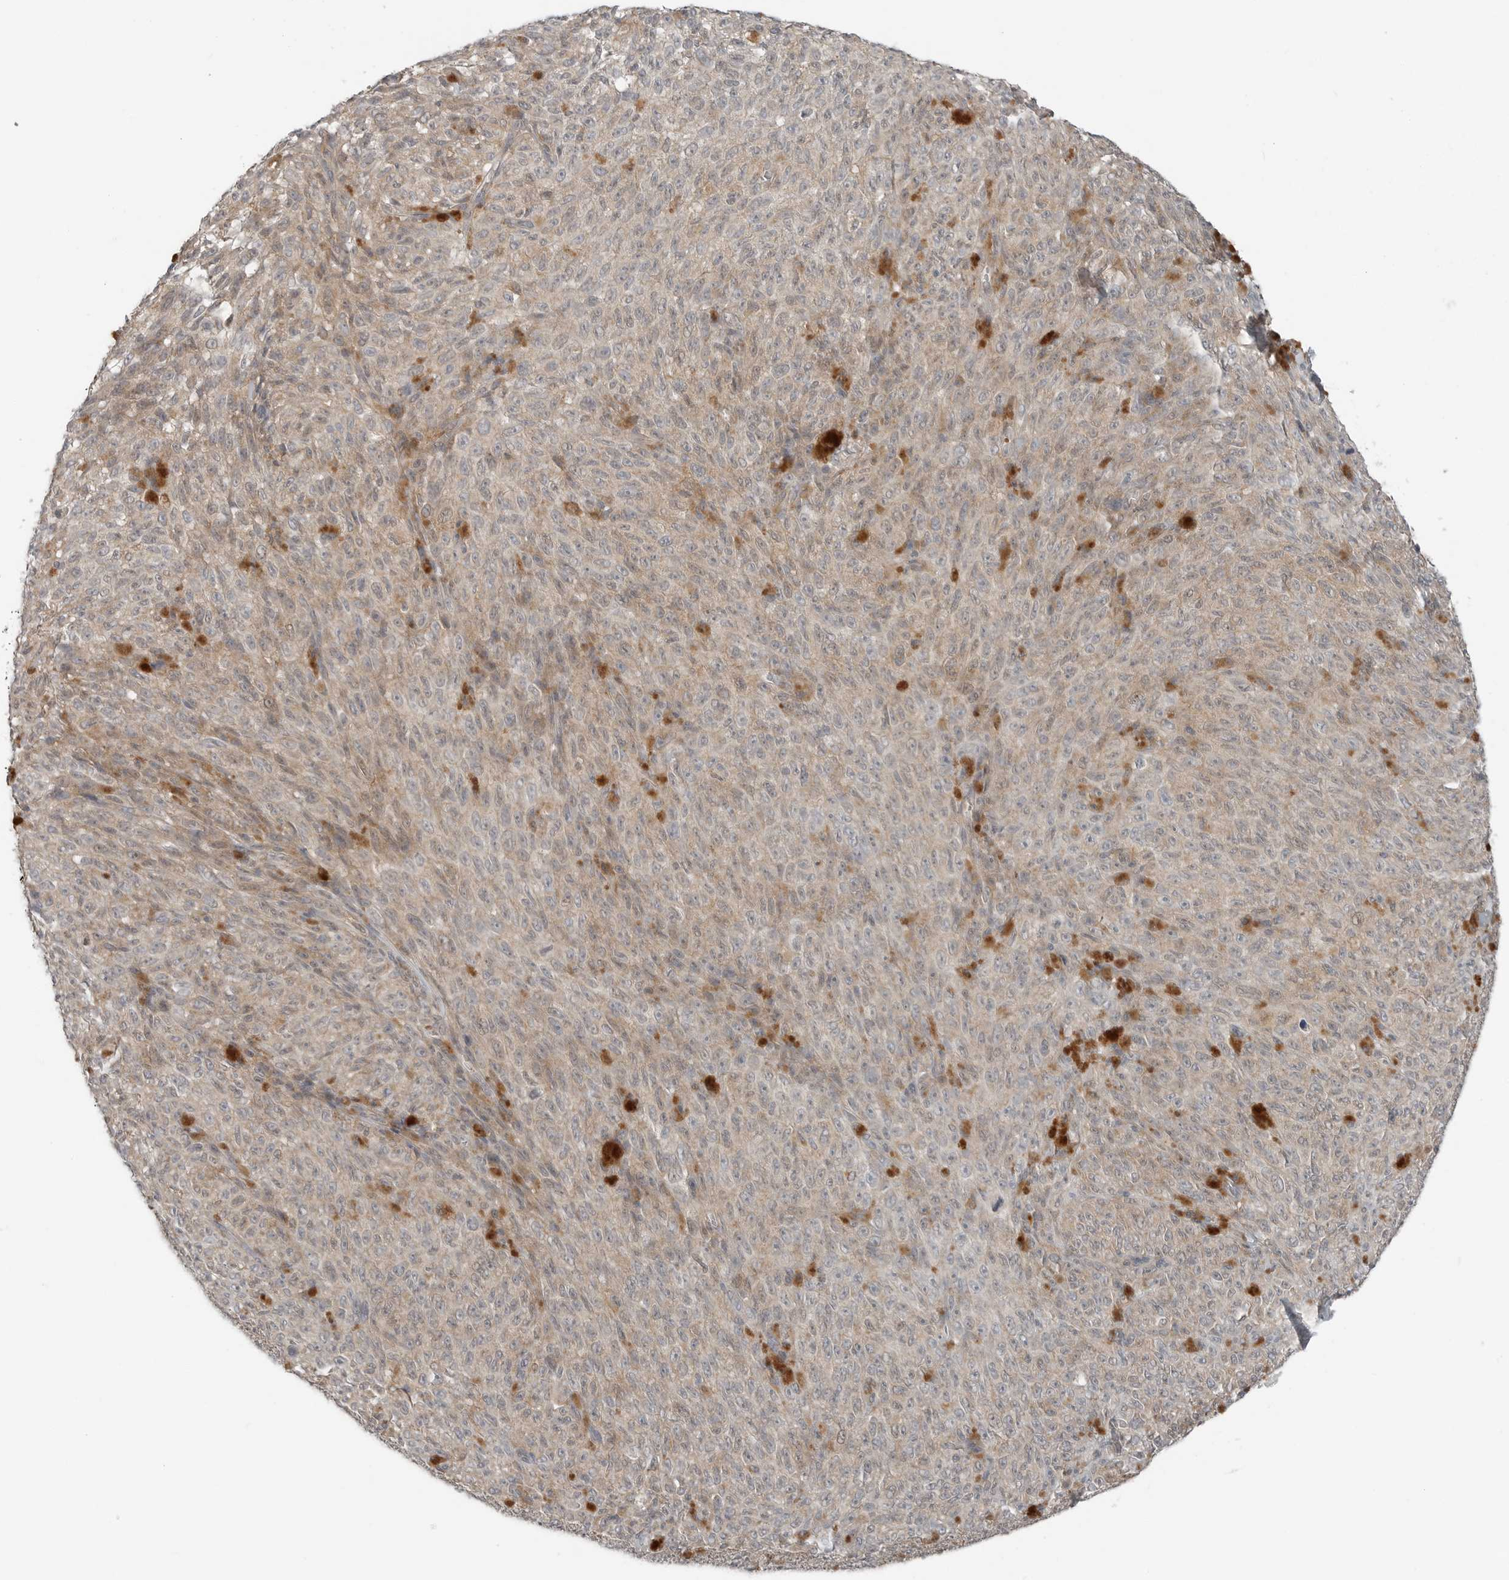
{"staining": {"intensity": "weak", "quantity": "25%-75%", "location": "cytoplasmic/membranous"}, "tissue": "melanoma", "cell_type": "Tumor cells", "image_type": "cancer", "snomed": [{"axis": "morphology", "description": "Malignant melanoma, NOS"}, {"axis": "topography", "description": "Skin"}], "caption": "This photomicrograph exhibits immunohistochemistry staining of human melanoma, with low weak cytoplasmic/membranous positivity in about 25%-75% of tumor cells.", "gene": "FCRLB", "patient": {"sex": "female", "age": 82}}